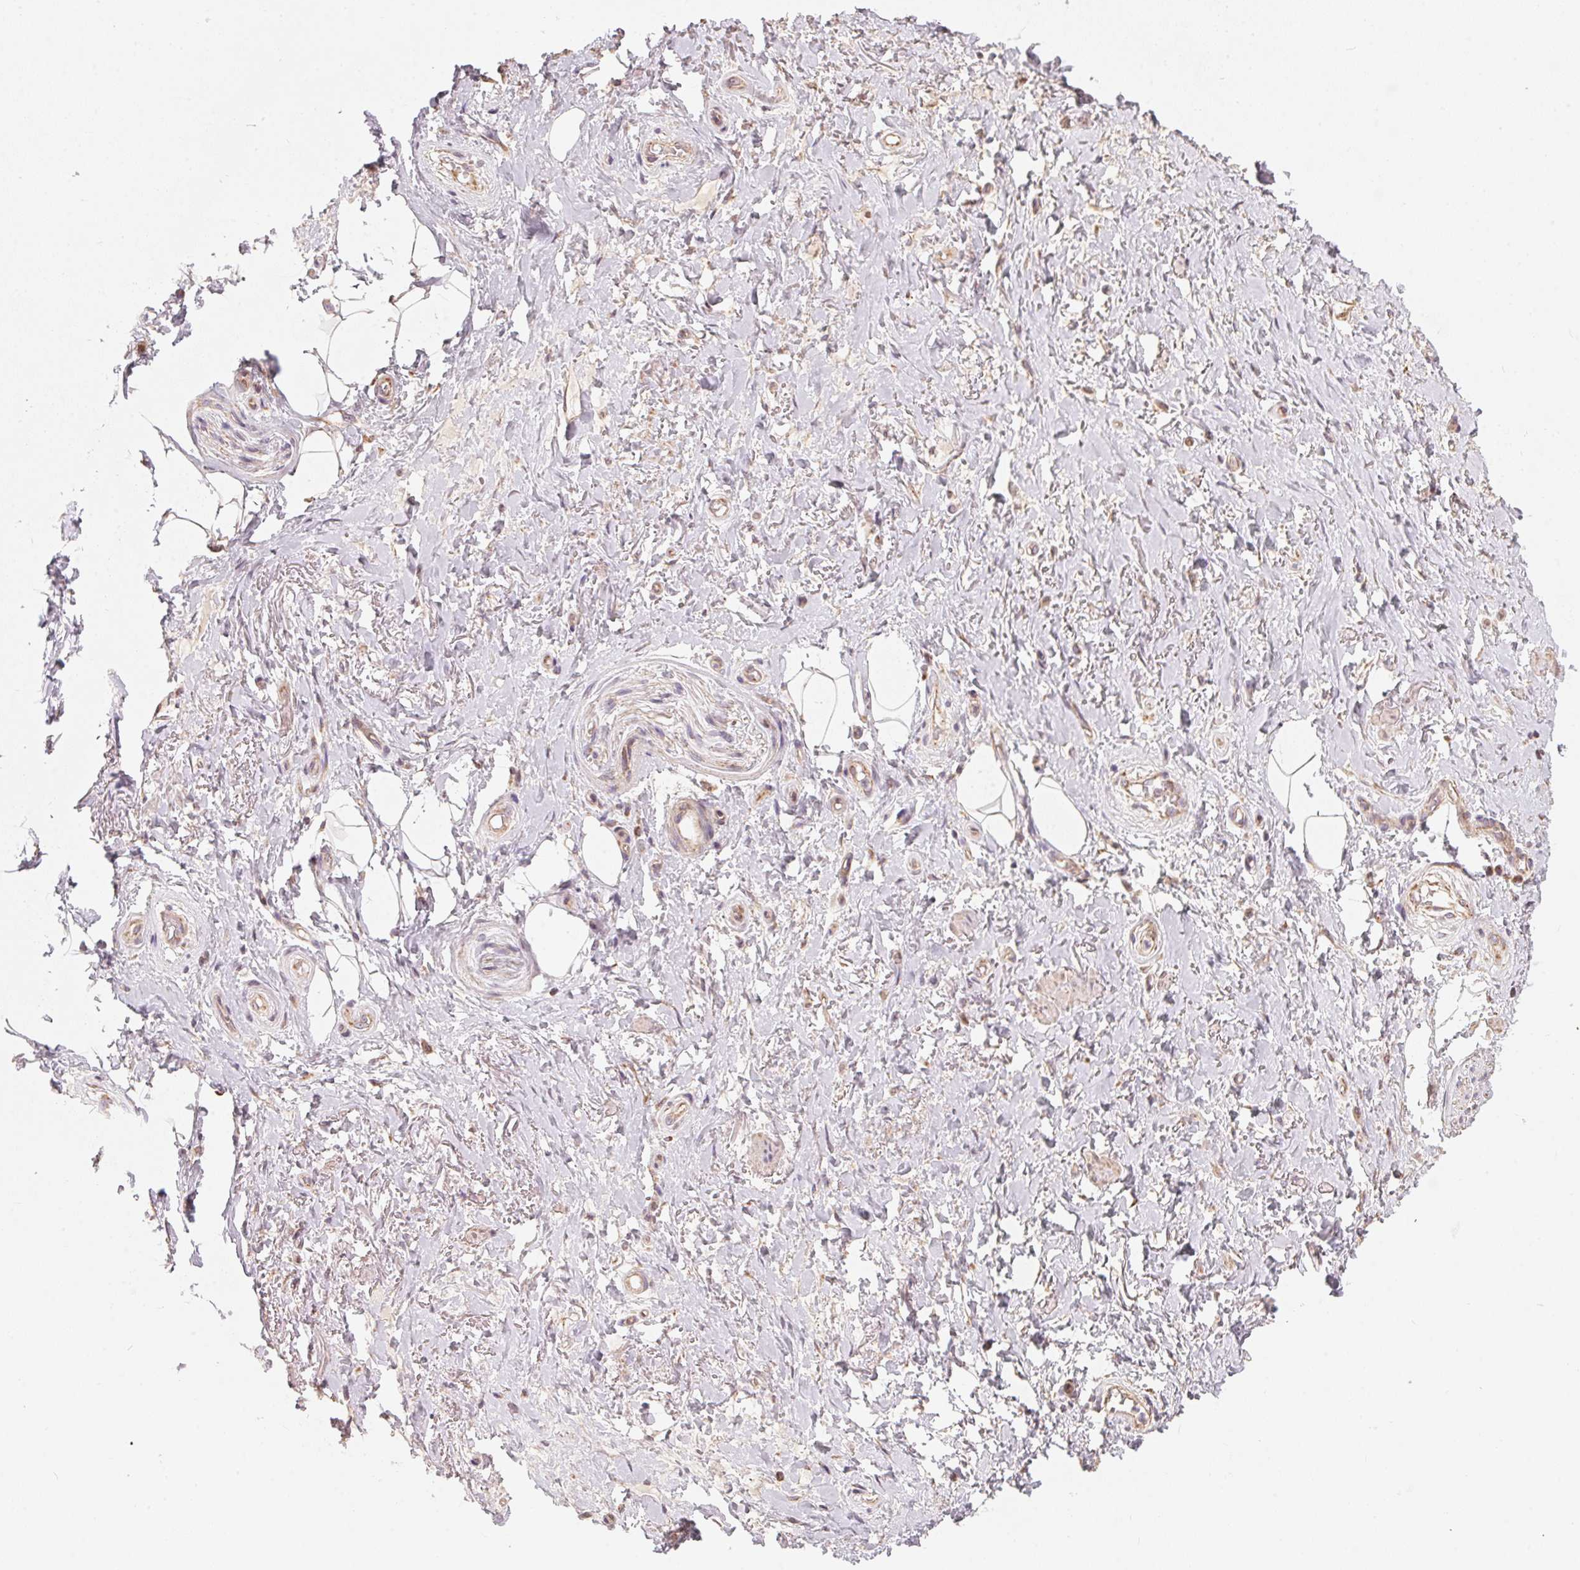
{"staining": {"intensity": "weak", "quantity": "25%-75%", "location": "cytoplasmic/membranous"}, "tissue": "adipose tissue", "cell_type": "Adipocytes", "image_type": "normal", "snomed": [{"axis": "morphology", "description": "Normal tissue, NOS"}, {"axis": "topography", "description": "Anal"}, {"axis": "topography", "description": "Peripheral nerve tissue"}], "caption": "Adipocytes reveal low levels of weak cytoplasmic/membranous staining in approximately 25%-75% of cells in benign adipose tissue.", "gene": "MATCAP1", "patient": {"sex": "male", "age": 53}}